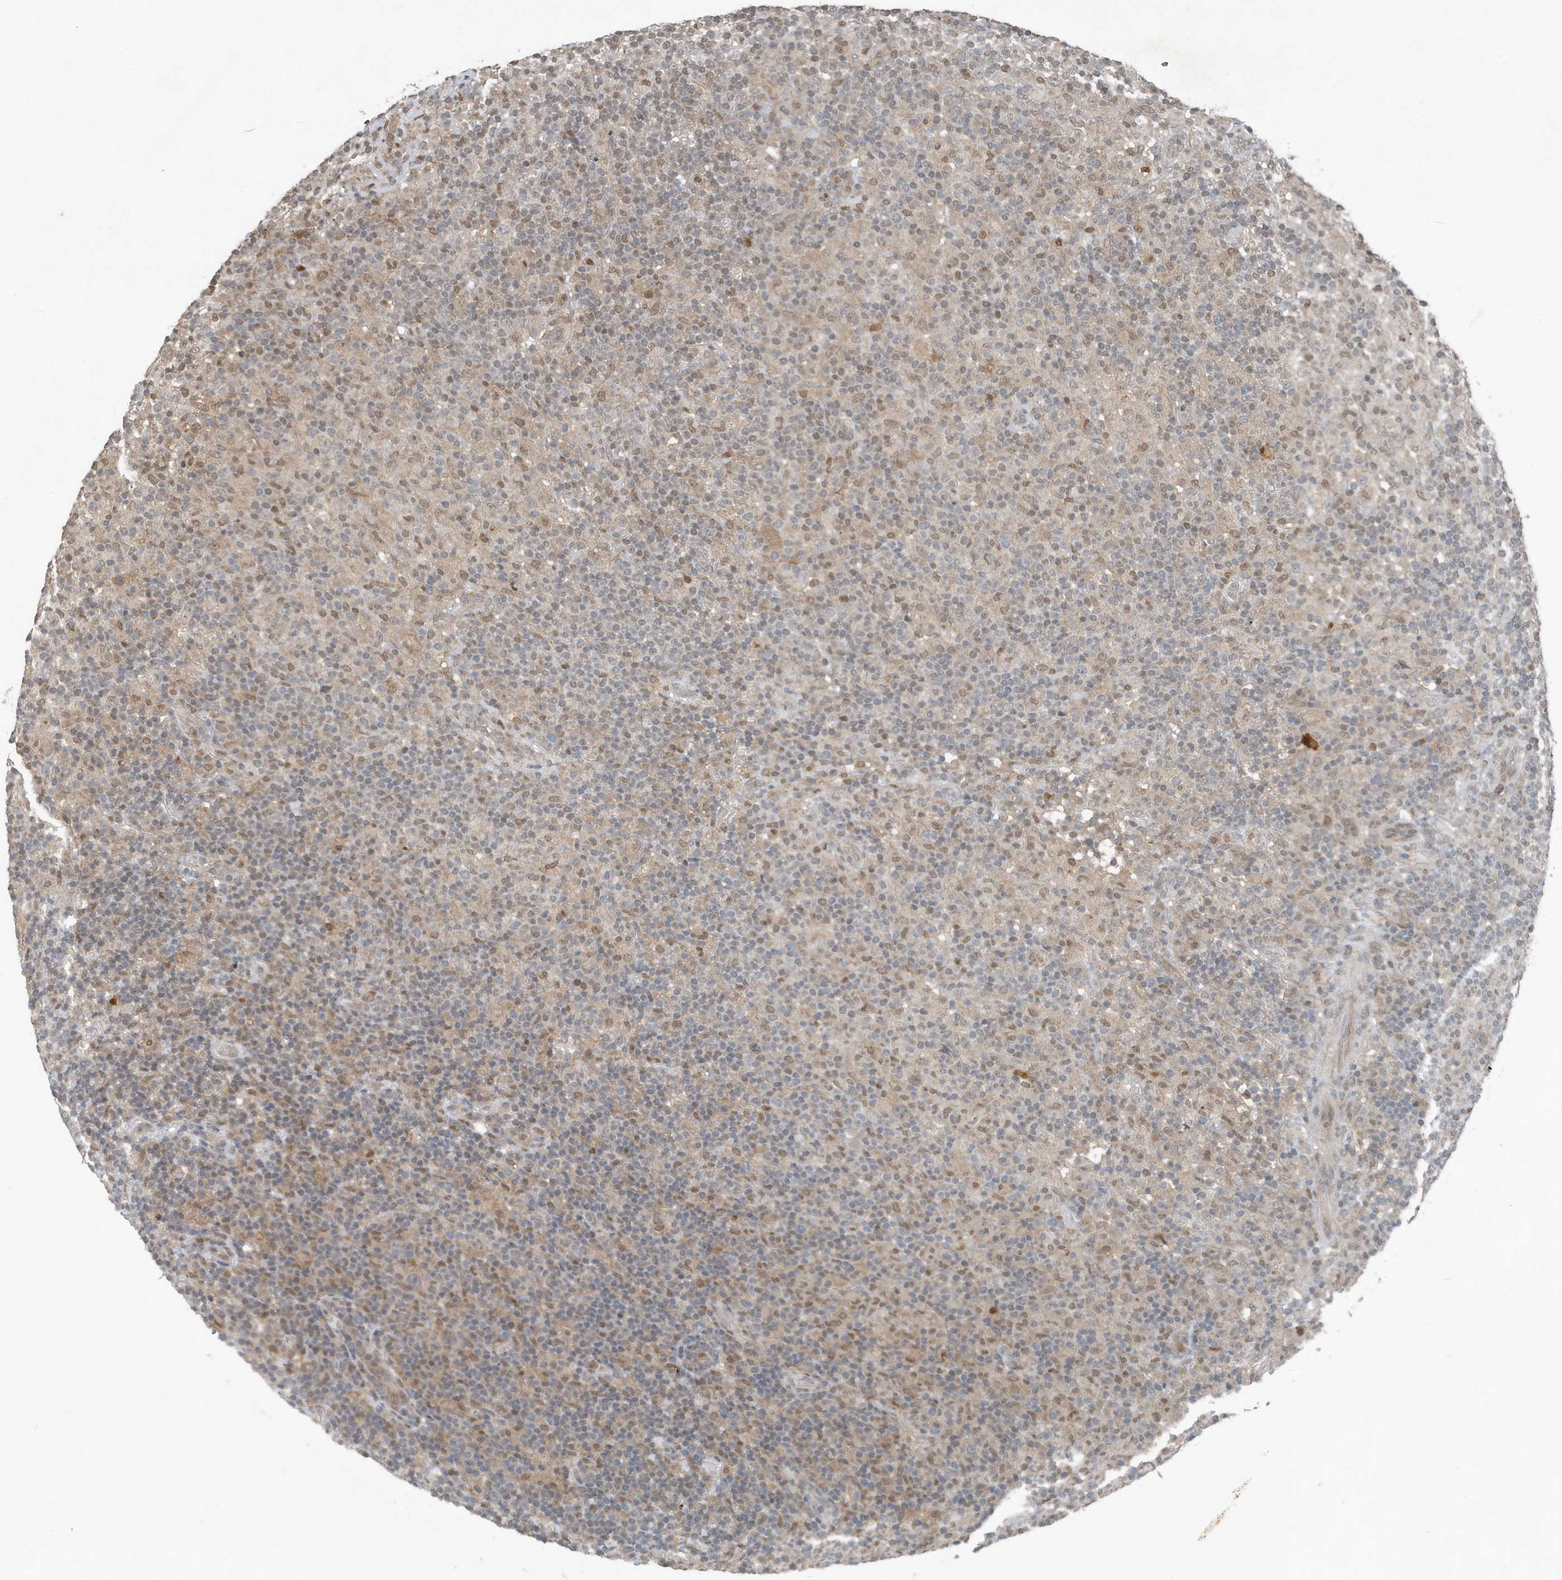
{"staining": {"intensity": "negative", "quantity": "none", "location": "none"}, "tissue": "lymphoma", "cell_type": "Tumor cells", "image_type": "cancer", "snomed": [{"axis": "morphology", "description": "Hodgkin's disease, NOS"}, {"axis": "topography", "description": "Lymph node"}], "caption": "Hodgkin's disease was stained to show a protein in brown. There is no significant expression in tumor cells.", "gene": "HSPA1A", "patient": {"sex": "male", "age": 70}}